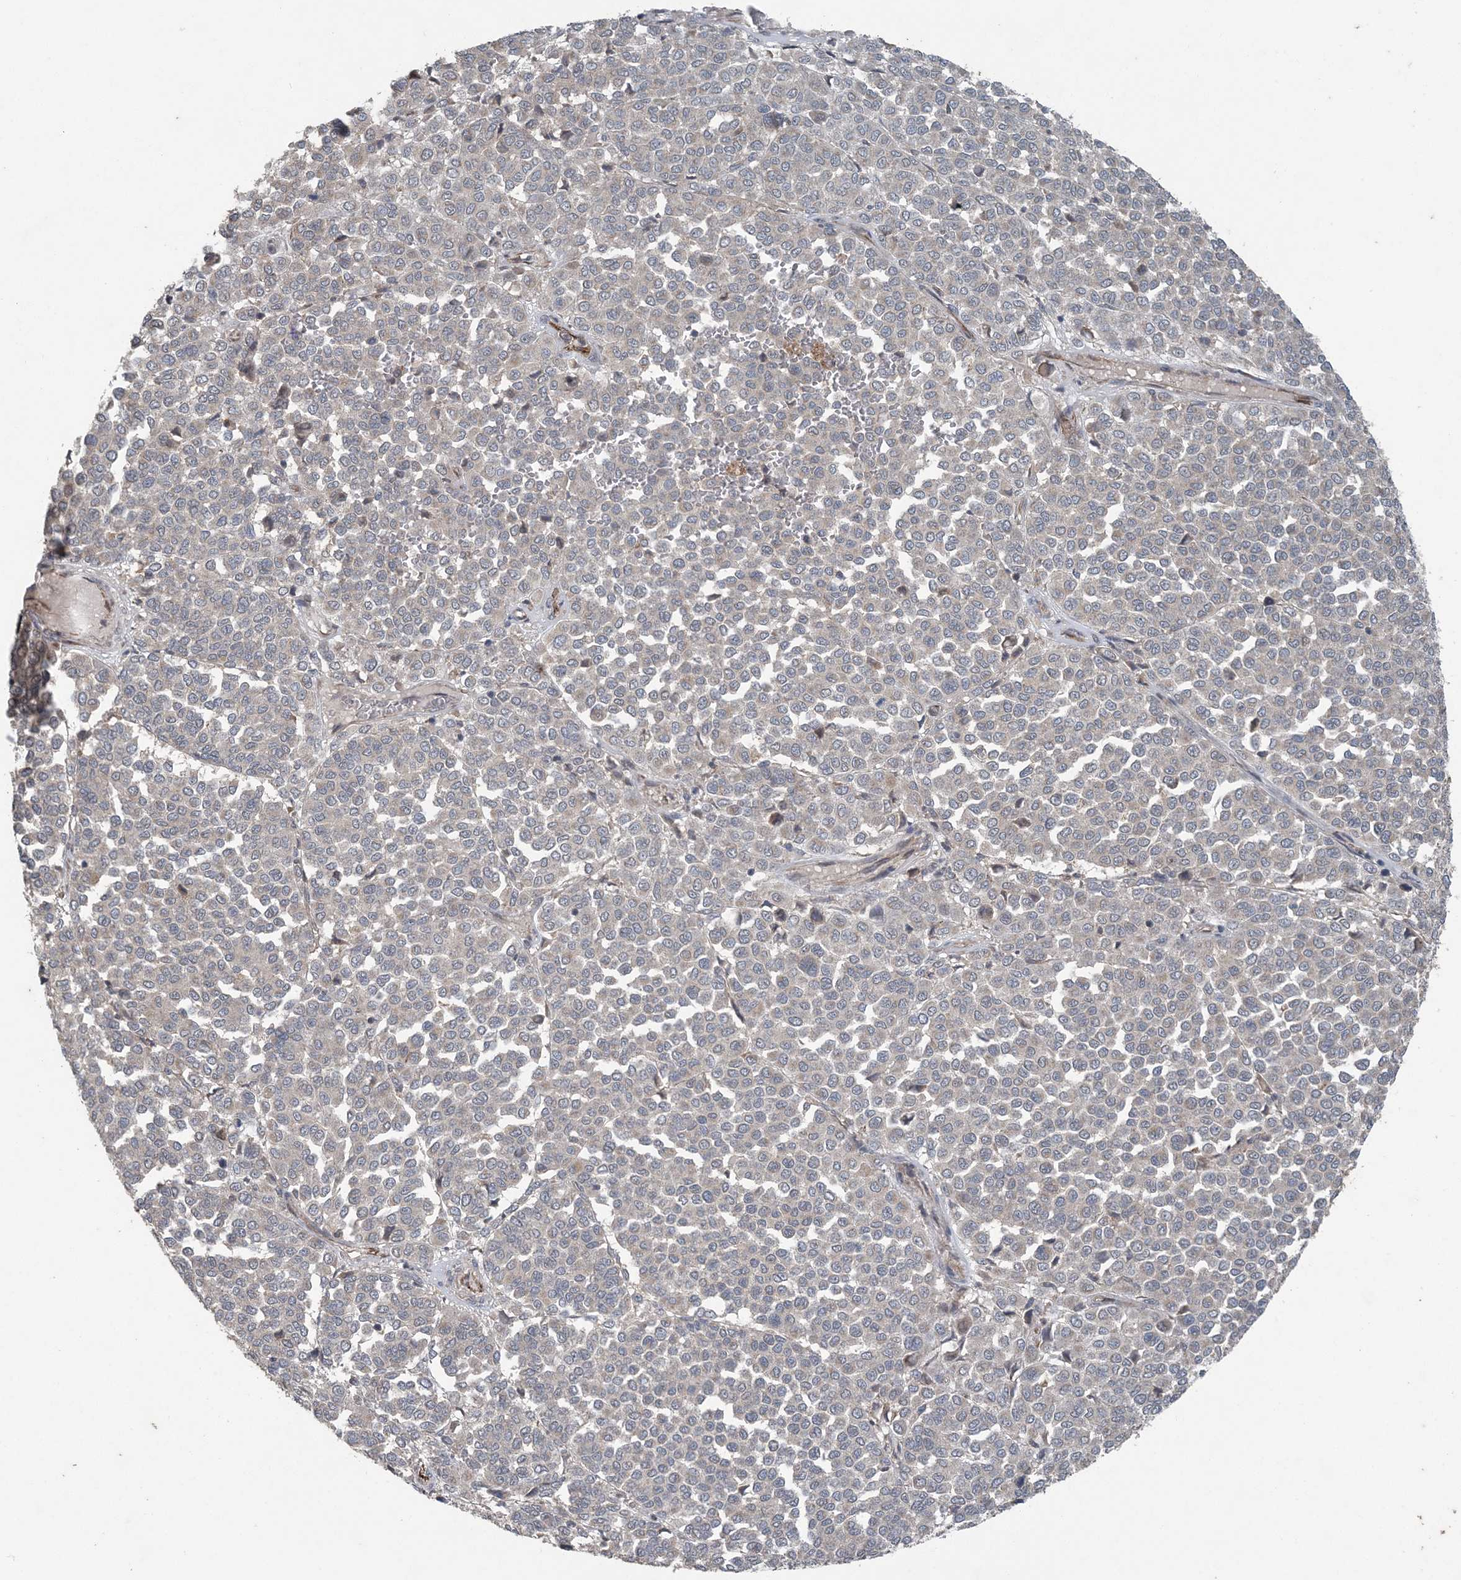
{"staining": {"intensity": "negative", "quantity": "none", "location": "none"}, "tissue": "melanoma", "cell_type": "Tumor cells", "image_type": "cancer", "snomed": [{"axis": "morphology", "description": "Malignant melanoma, Metastatic site"}, {"axis": "topography", "description": "Pancreas"}], "caption": "Malignant melanoma (metastatic site) was stained to show a protein in brown. There is no significant staining in tumor cells.", "gene": "MYO9B", "patient": {"sex": "female", "age": 30}}